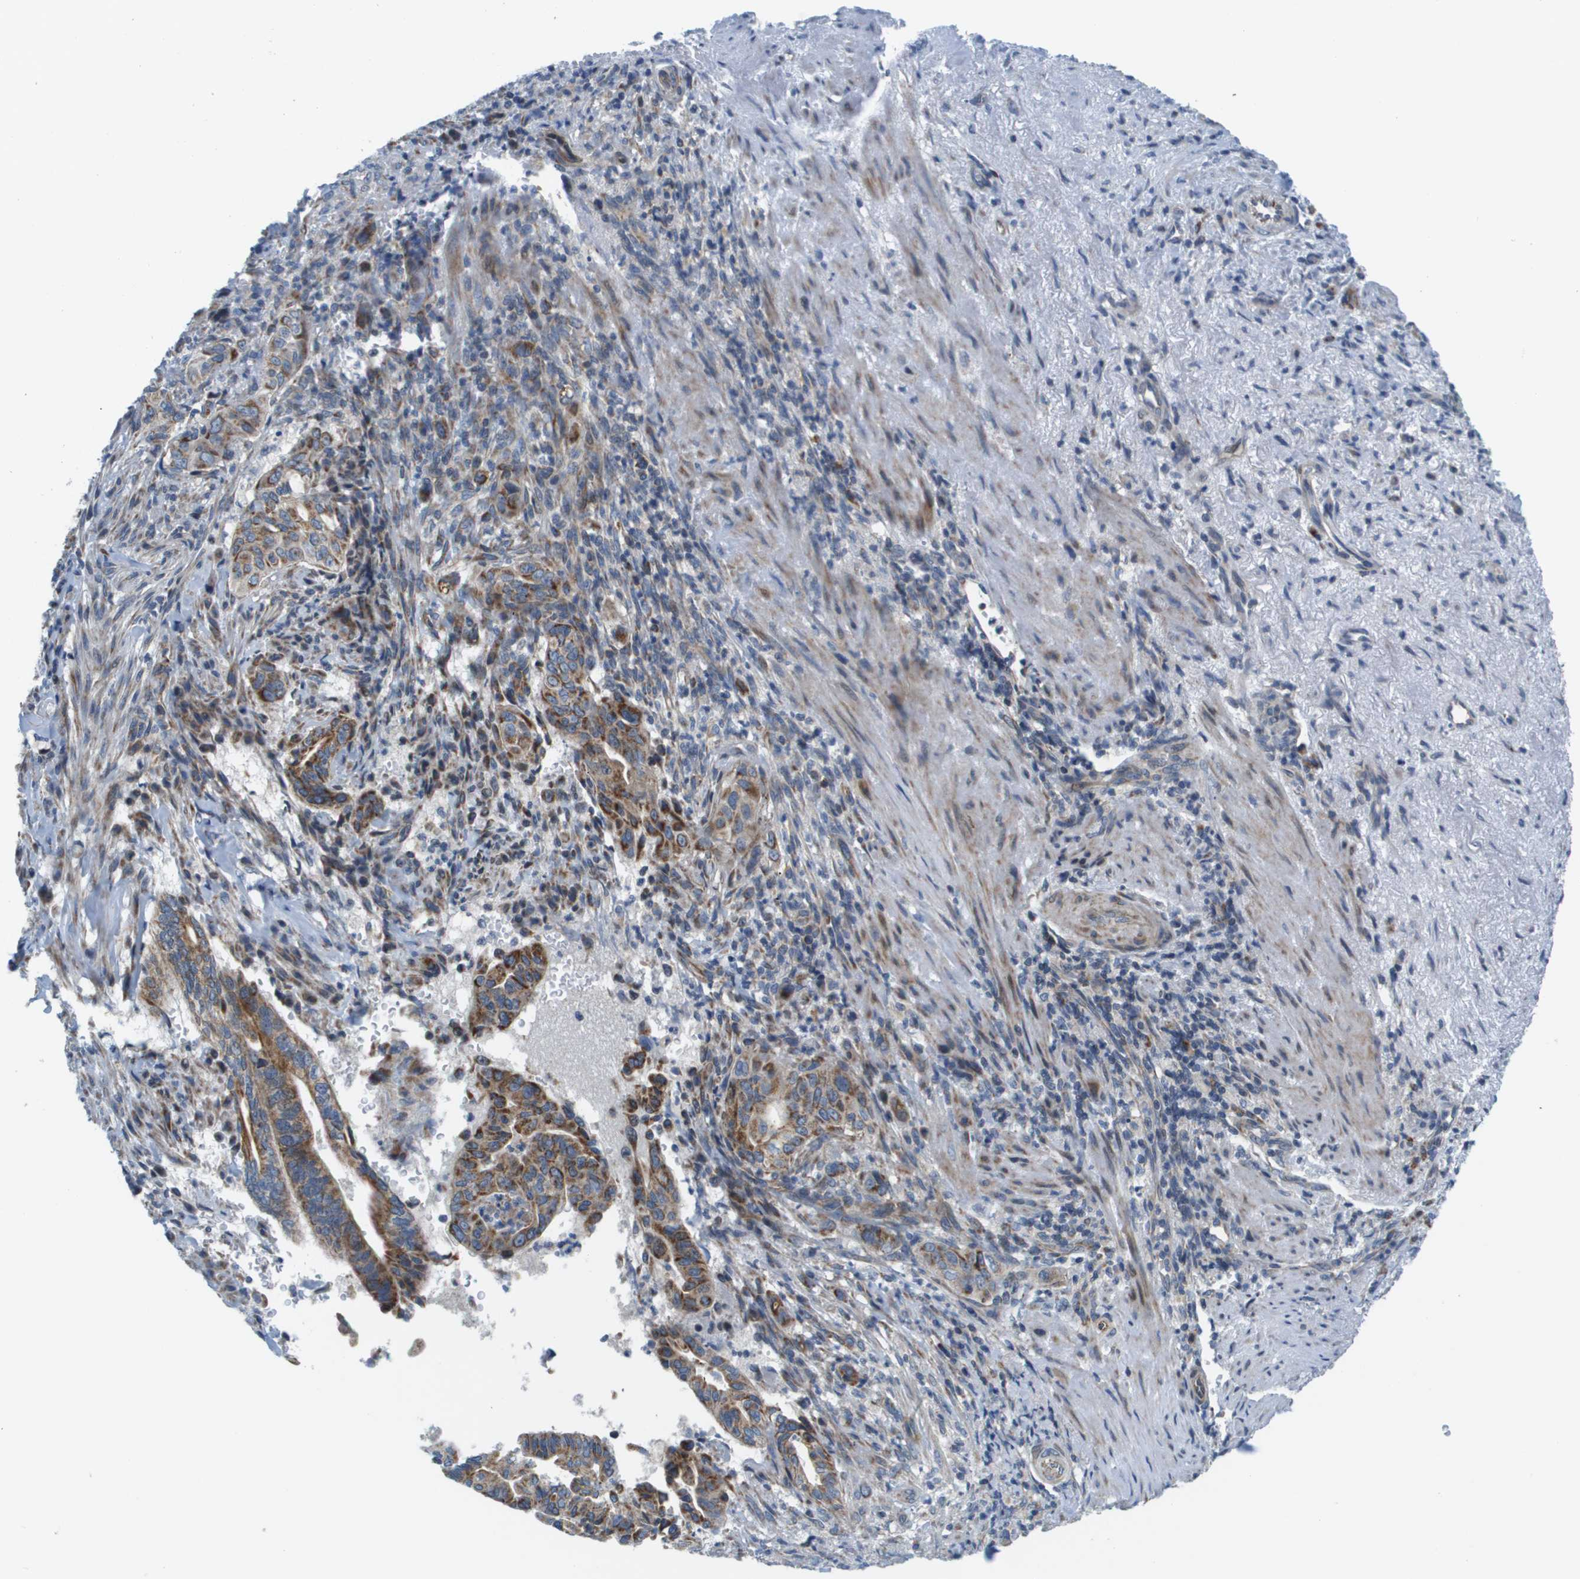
{"staining": {"intensity": "moderate", "quantity": ">75%", "location": "cytoplasmic/membranous"}, "tissue": "liver cancer", "cell_type": "Tumor cells", "image_type": "cancer", "snomed": [{"axis": "morphology", "description": "Cholangiocarcinoma"}, {"axis": "topography", "description": "Liver"}], "caption": "Cholangiocarcinoma (liver) was stained to show a protein in brown. There is medium levels of moderate cytoplasmic/membranous staining in about >75% of tumor cells.", "gene": "KRT23", "patient": {"sex": "female", "age": 67}}